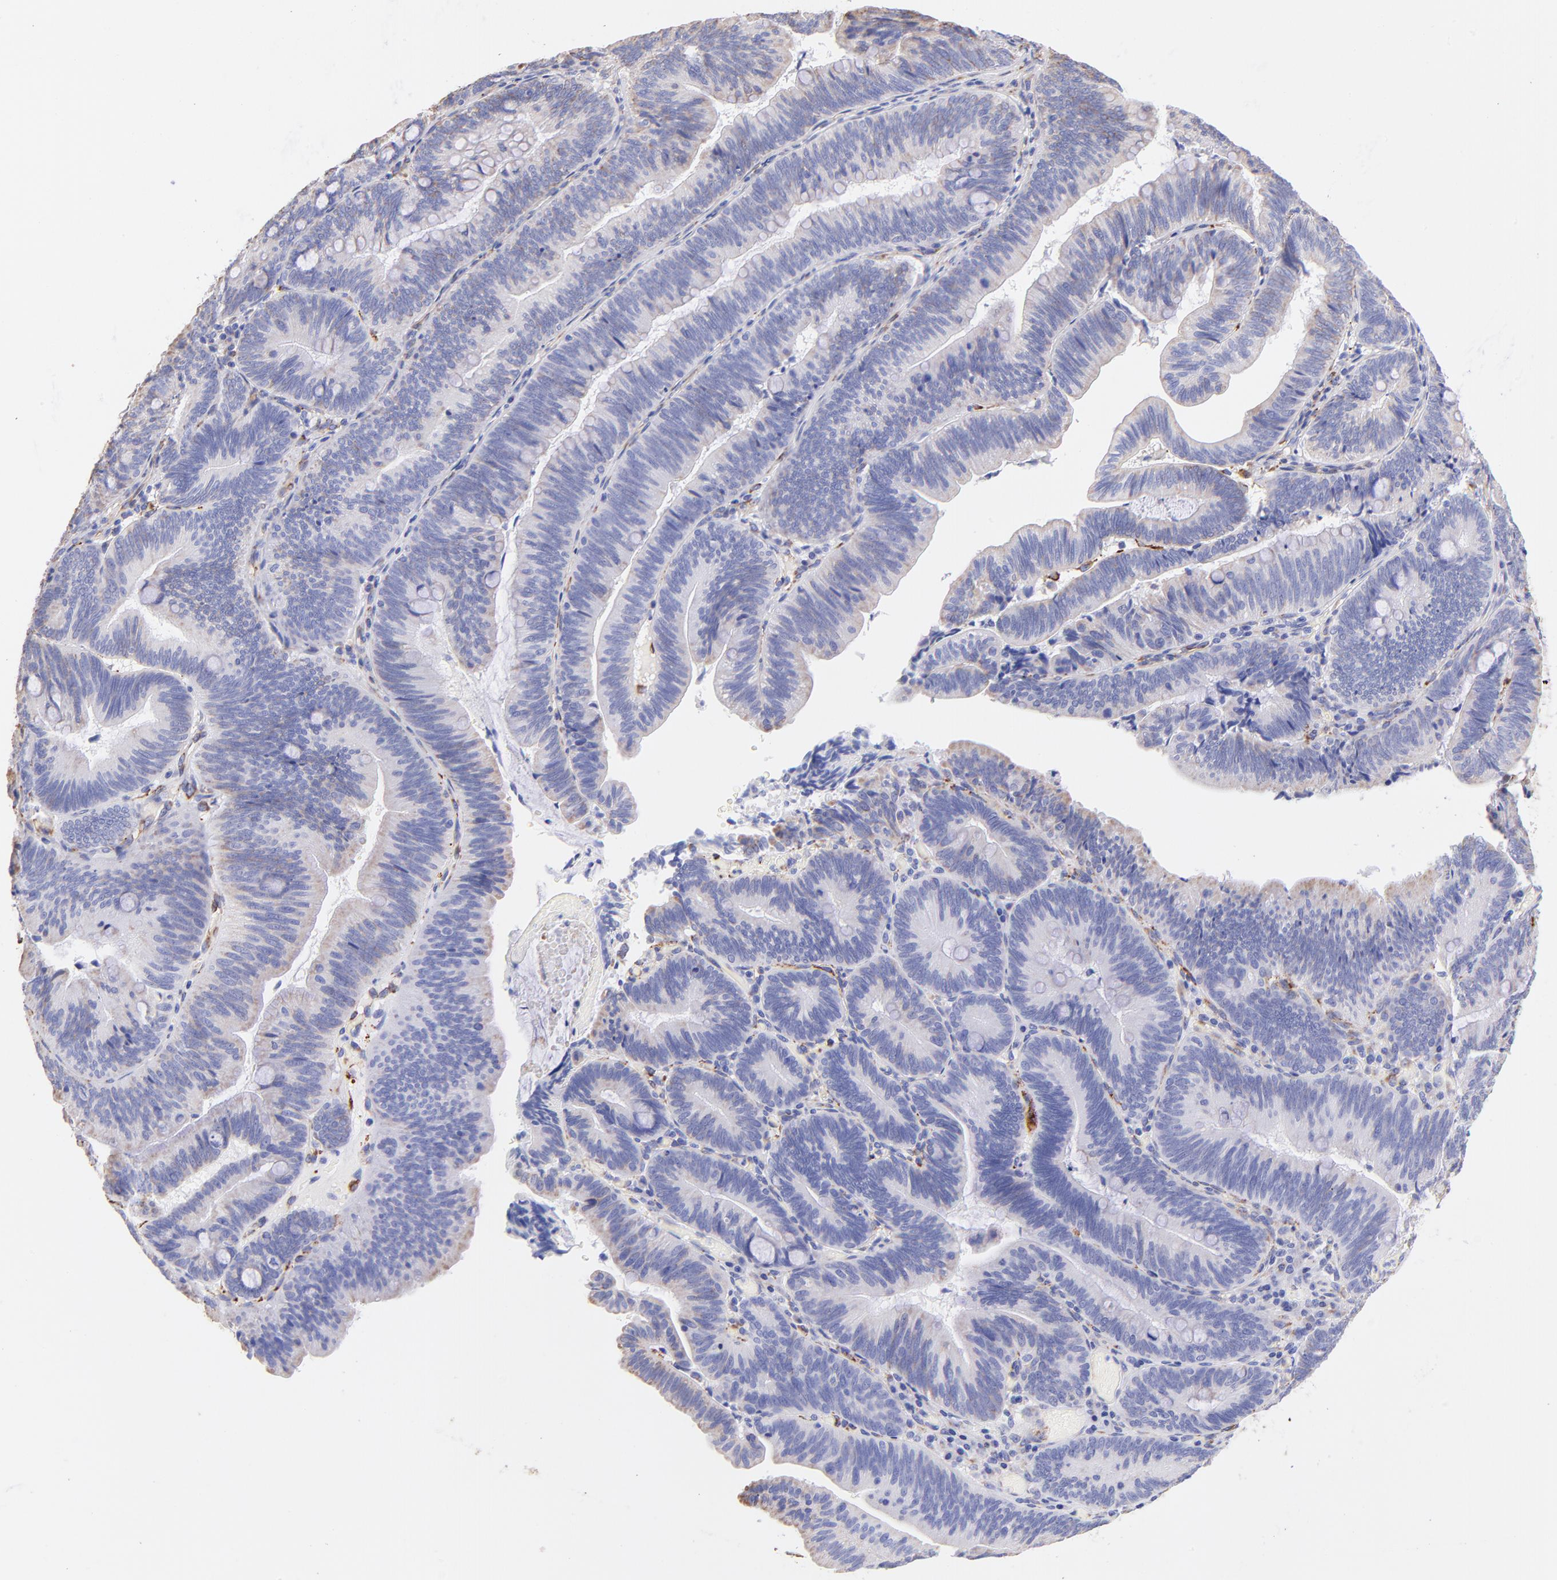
{"staining": {"intensity": "weak", "quantity": "<25%", "location": "cytoplasmic/membranous"}, "tissue": "pancreatic cancer", "cell_type": "Tumor cells", "image_type": "cancer", "snomed": [{"axis": "morphology", "description": "Adenocarcinoma, NOS"}, {"axis": "topography", "description": "Pancreas"}], "caption": "Micrograph shows no significant protein staining in tumor cells of pancreatic cancer. (IHC, brightfield microscopy, high magnification).", "gene": "SPARC", "patient": {"sex": "male", "age": 82}}